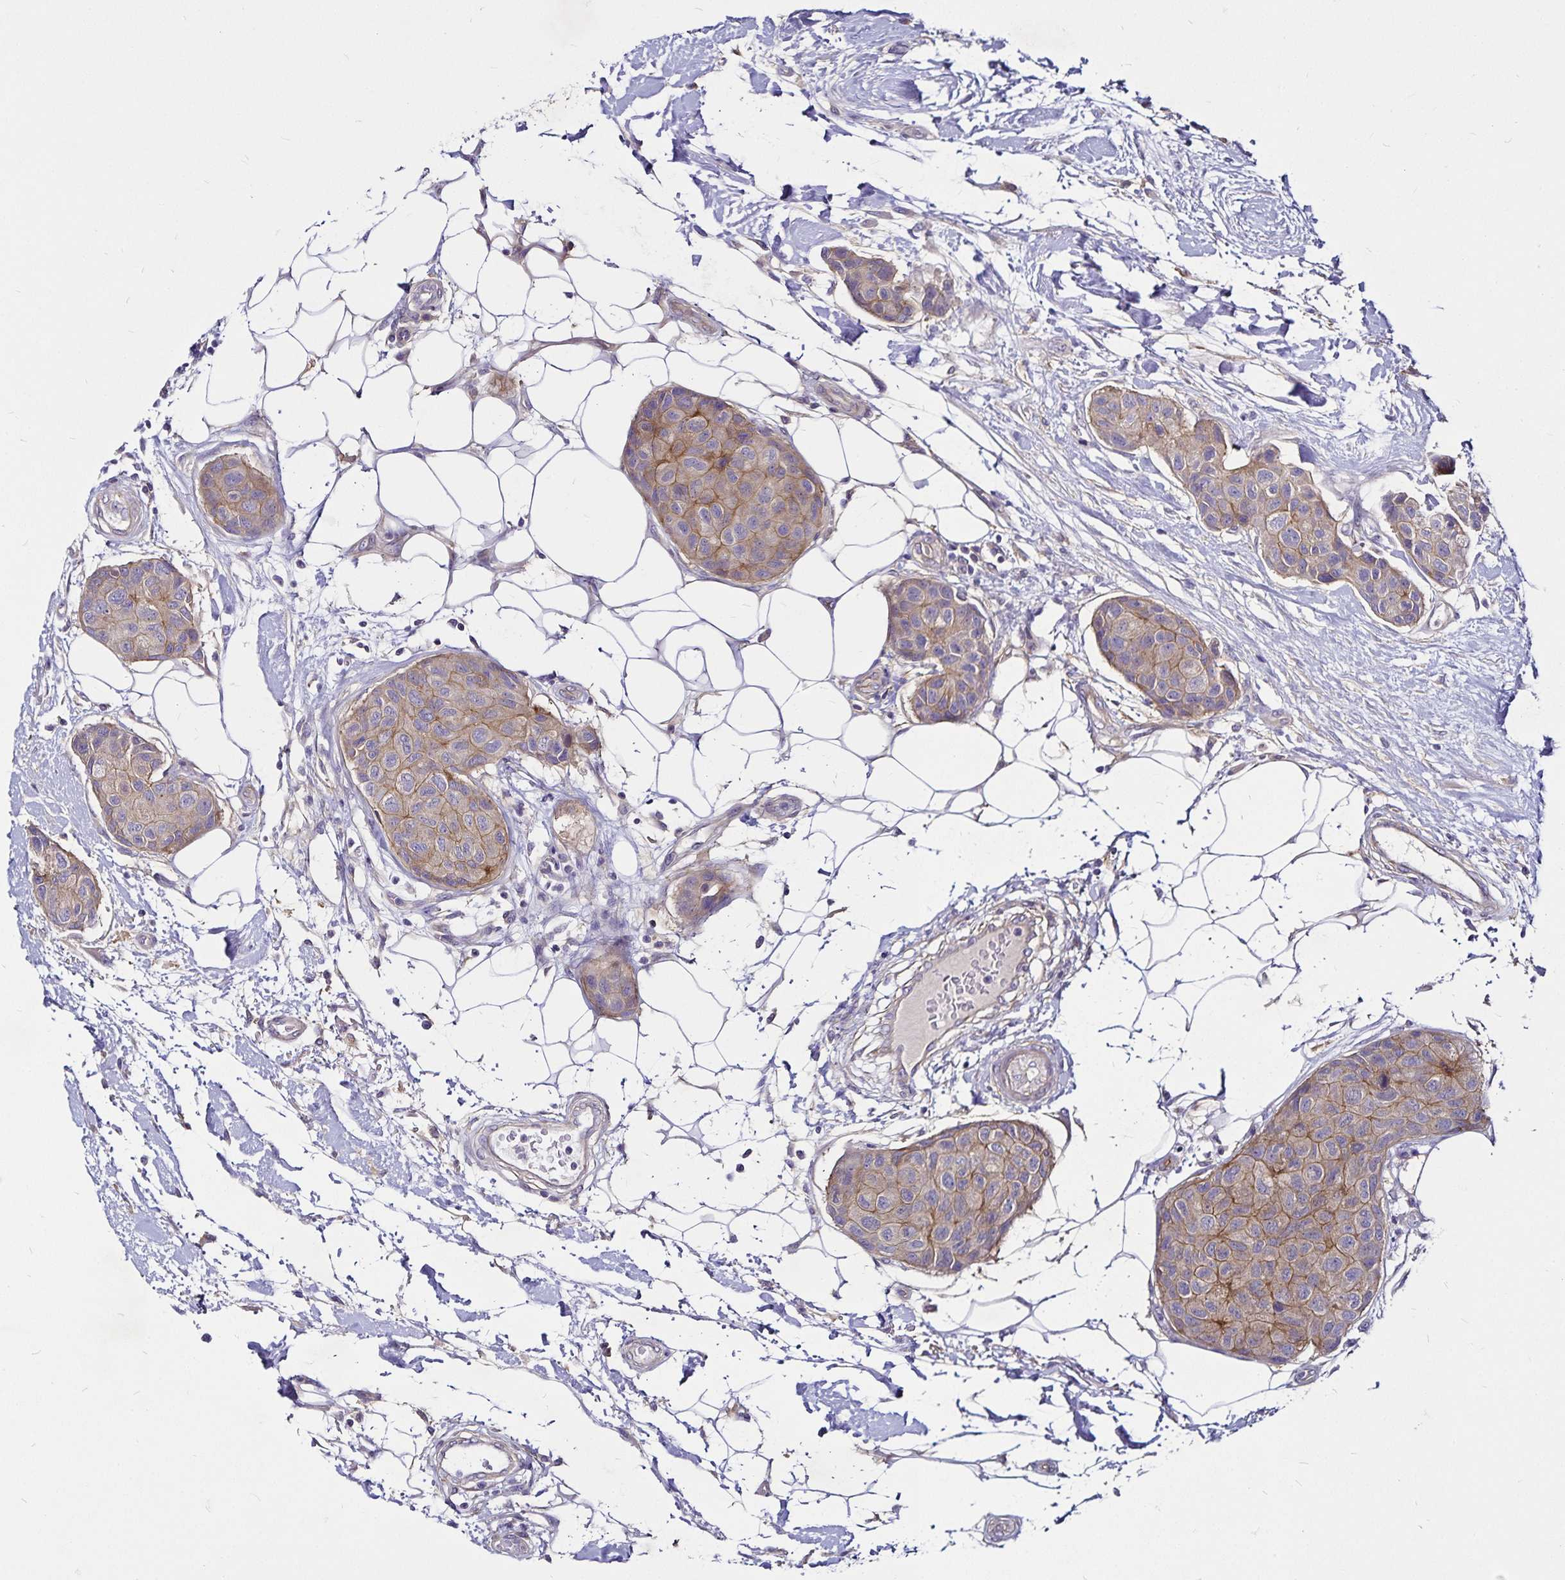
{"staining": {"intensity": "weak", "quantity": ">75%", "location": "cytoplasmic/membranous"}, "tissue": "breast cancer", "cell_type": "Tumor cells", "image_type": "cancer", "snomed": [{"axis": "morphology", "description": "Duct carcinoma"}, {"axis": "topography", "description": "Breast"}, {"axis": "topography", "description": "Lymph node"}], "caption": "Tumor cells reveal low levels of weak cytoplasmic/membranous expression in about >75% of cells in human breast cancer (infiltrating ductal carcinoma).", "gene": "GNG12", "patient": {"sex": "female", "age": 80}}